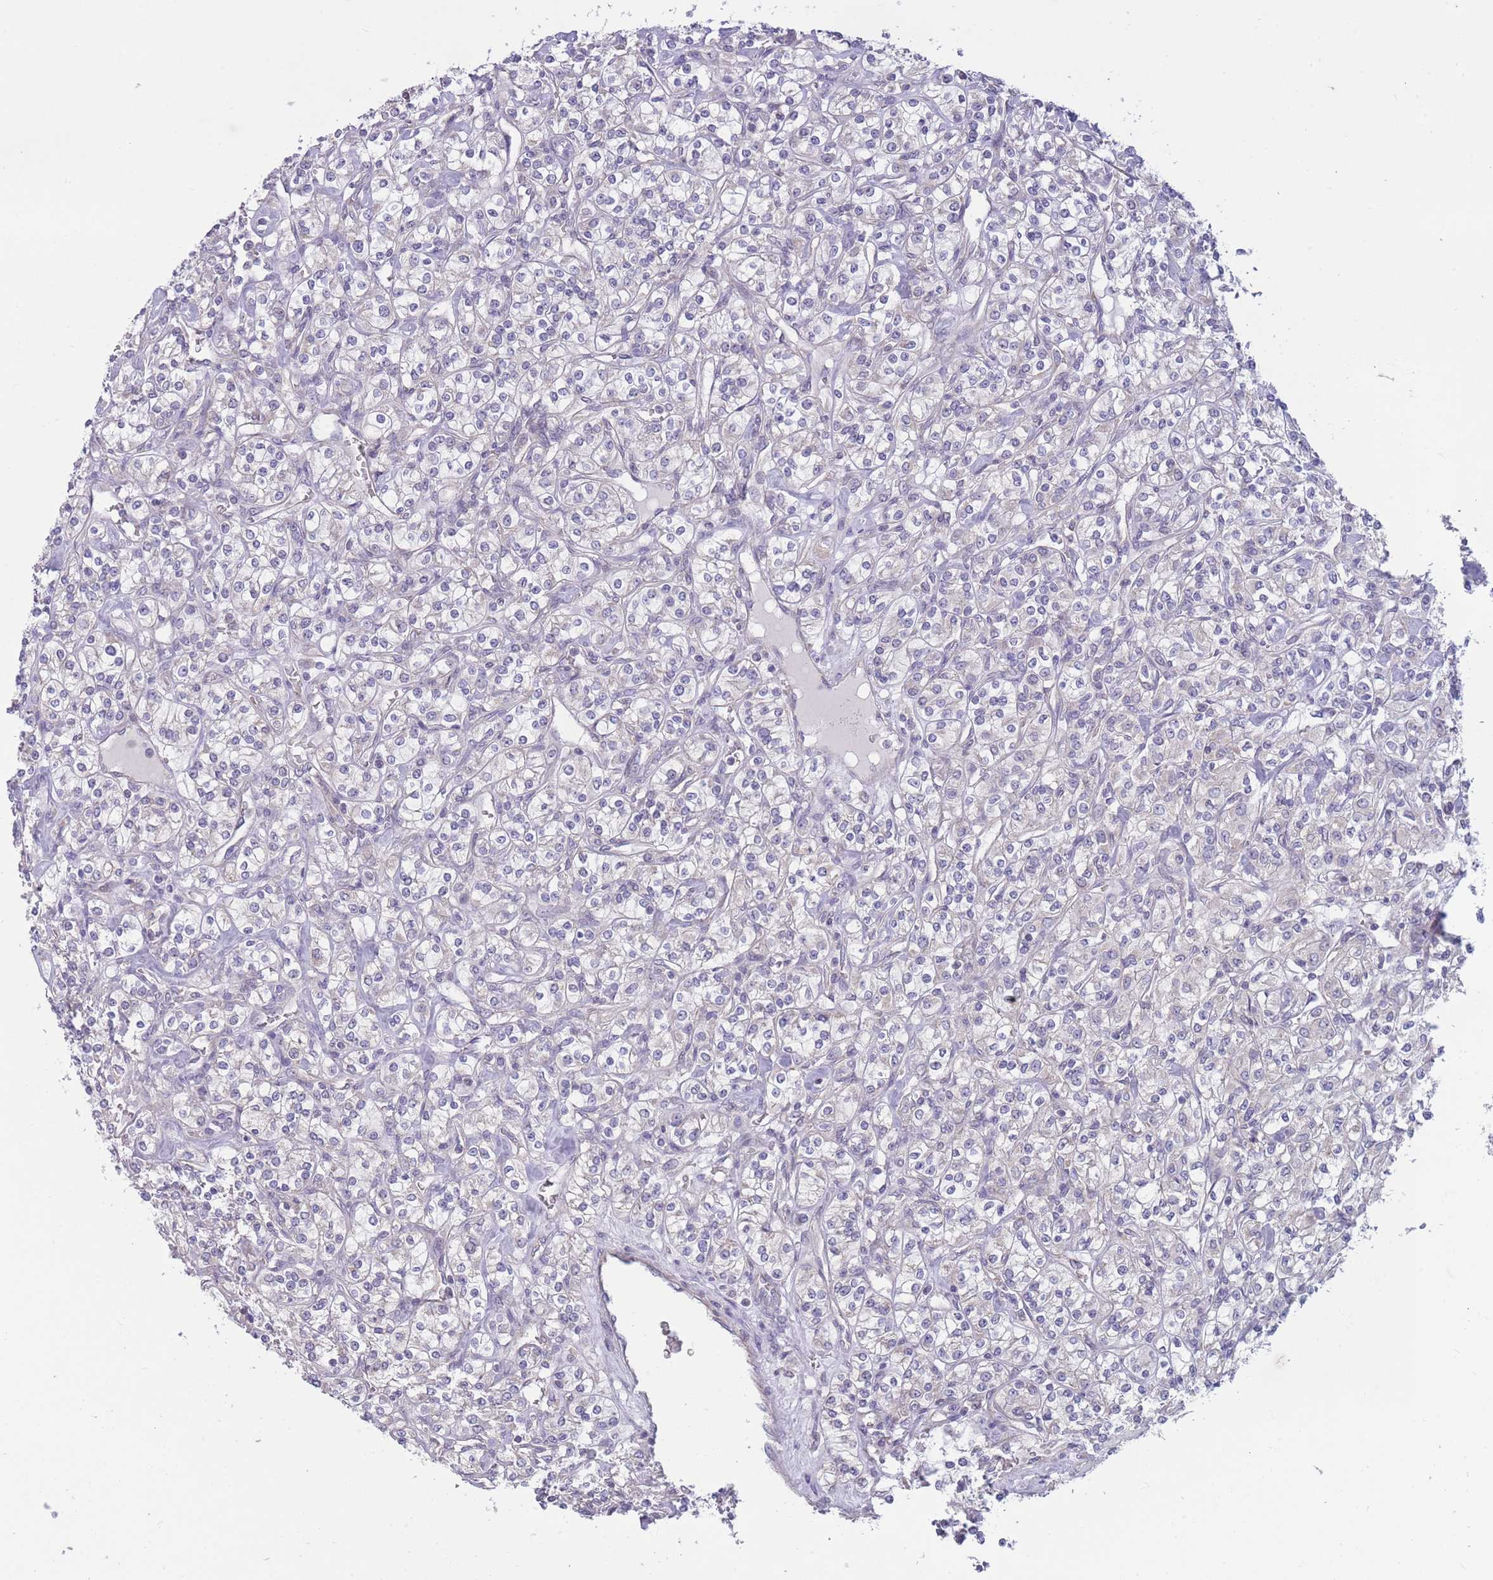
{"staining": {"intensity": "negative", "quantity": "none", "location": "none"}, "tissue": "renal cancer", "cell_type": "Tumor cells", "image_type": "cancer", "snomed": [{"axis": "morphology", "description": "Adenocarcinoma, NOS"}, {"axis": "topography", "description": "Kidney"}], "caption": "The image reveals no significant positivity in tumor cells of adenocarcinoma (renal). (Immunohistochemistry, brightfield microscopy, high magnification).", "gene": "MRPS18C", "patient": {"sex": "male", "age": 77}}